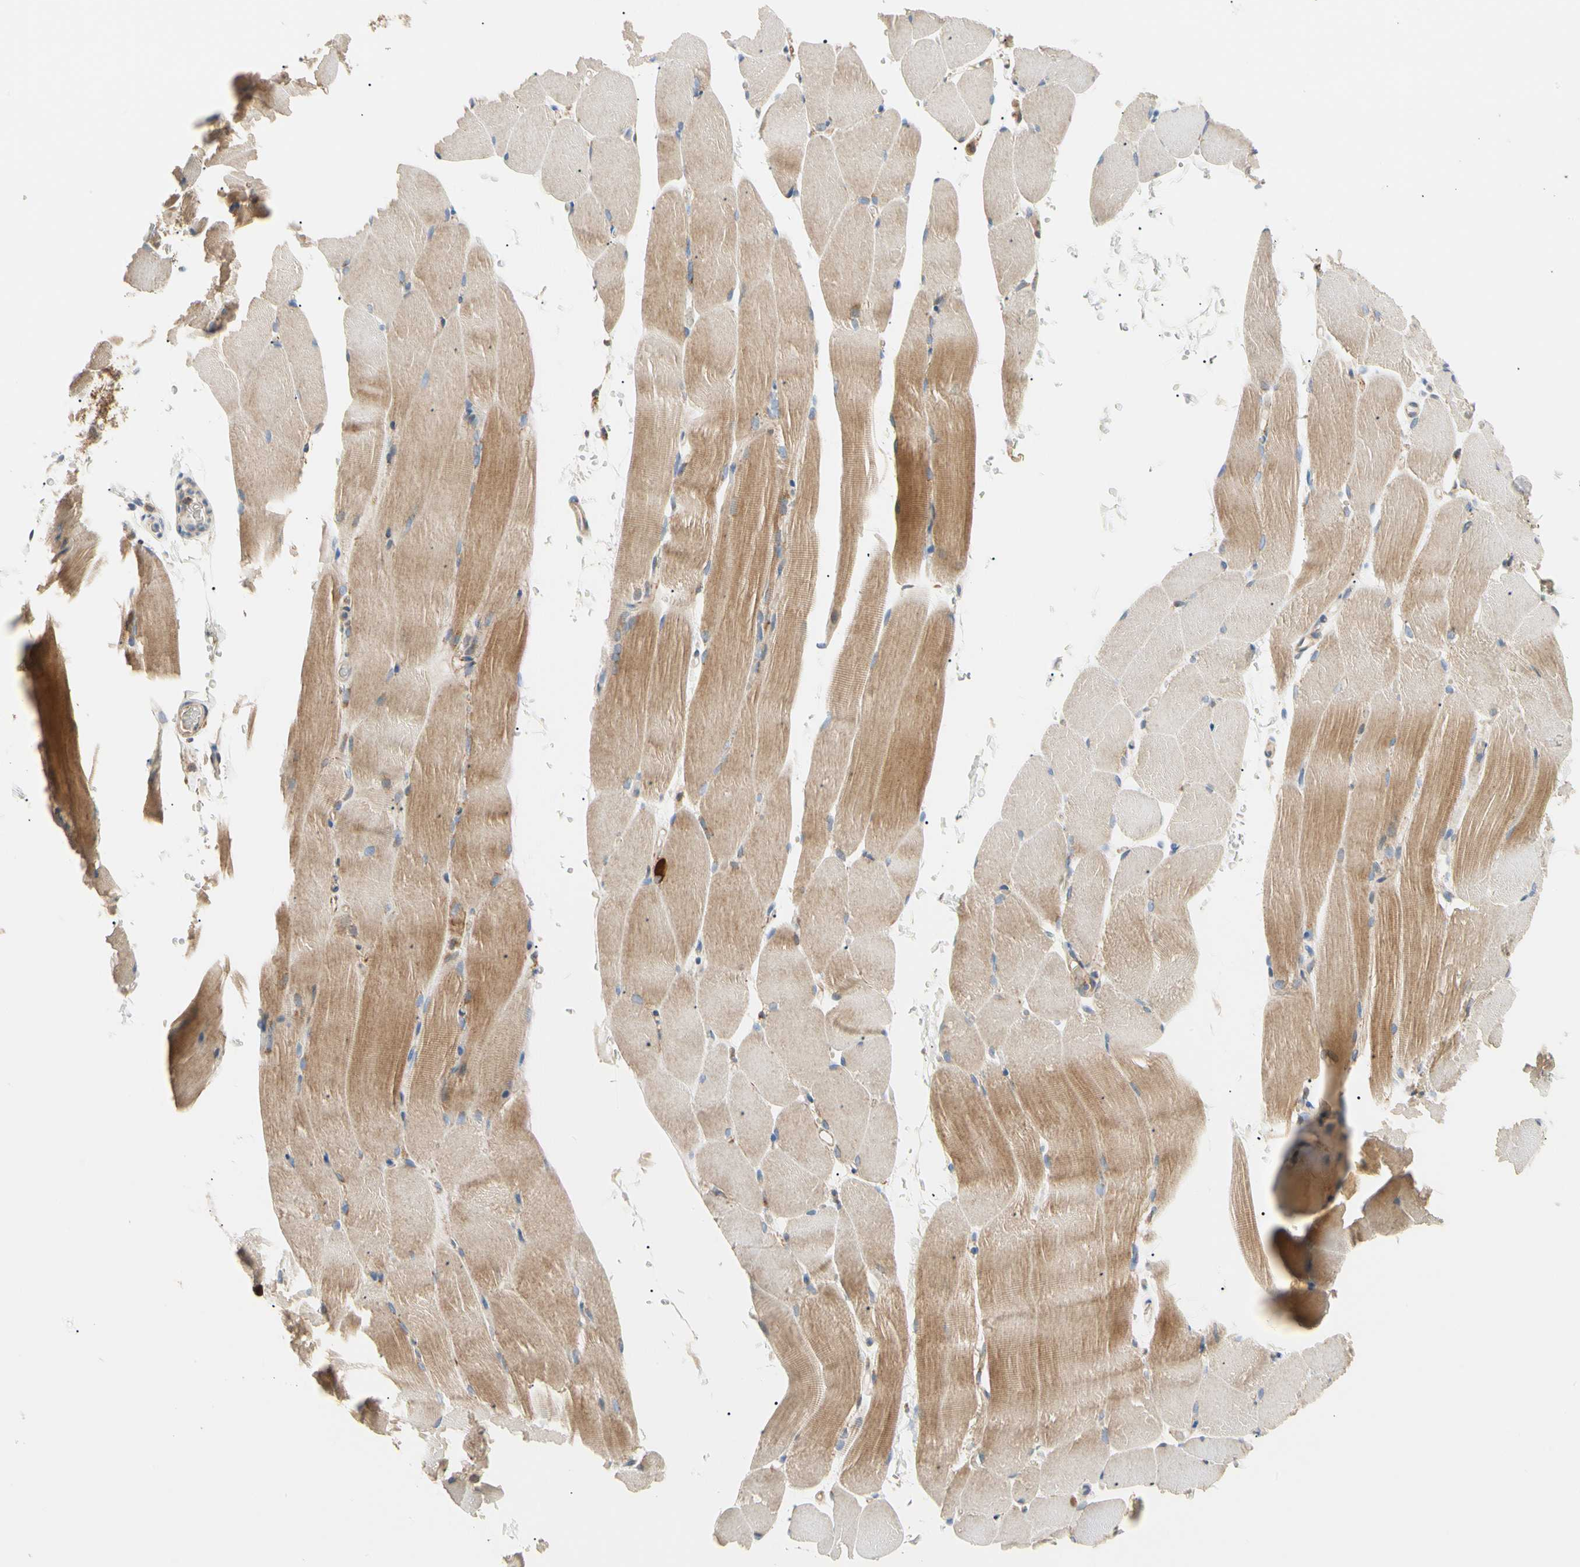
{"staining": {"intensity": "moderate", "quantity": ">75%", "location": "cytoplasmic/membranous"}, "tissue": "skeletal muscle", "cell_type": "Myocytes", "image_type": "normal", "snomed": [{"axis": "morphology", "description": "Normal tissue, NOS"}, {"axis": "topography", "description": "Skeletal muscle"}, {"axis": "topography", "description": "Parathyroid gland"}], "caption": "Immunohistochemistry (IHC) (DAB (3,3'-diaminobenzidine)) staining of unremarkable human skeletal muscle reveals moderate cytoplasmic/membranous protein positivity in approximately >75% of myocytes.", "gene": "TBC1D10A", "patient": {"sex": "female", "age": 37}}